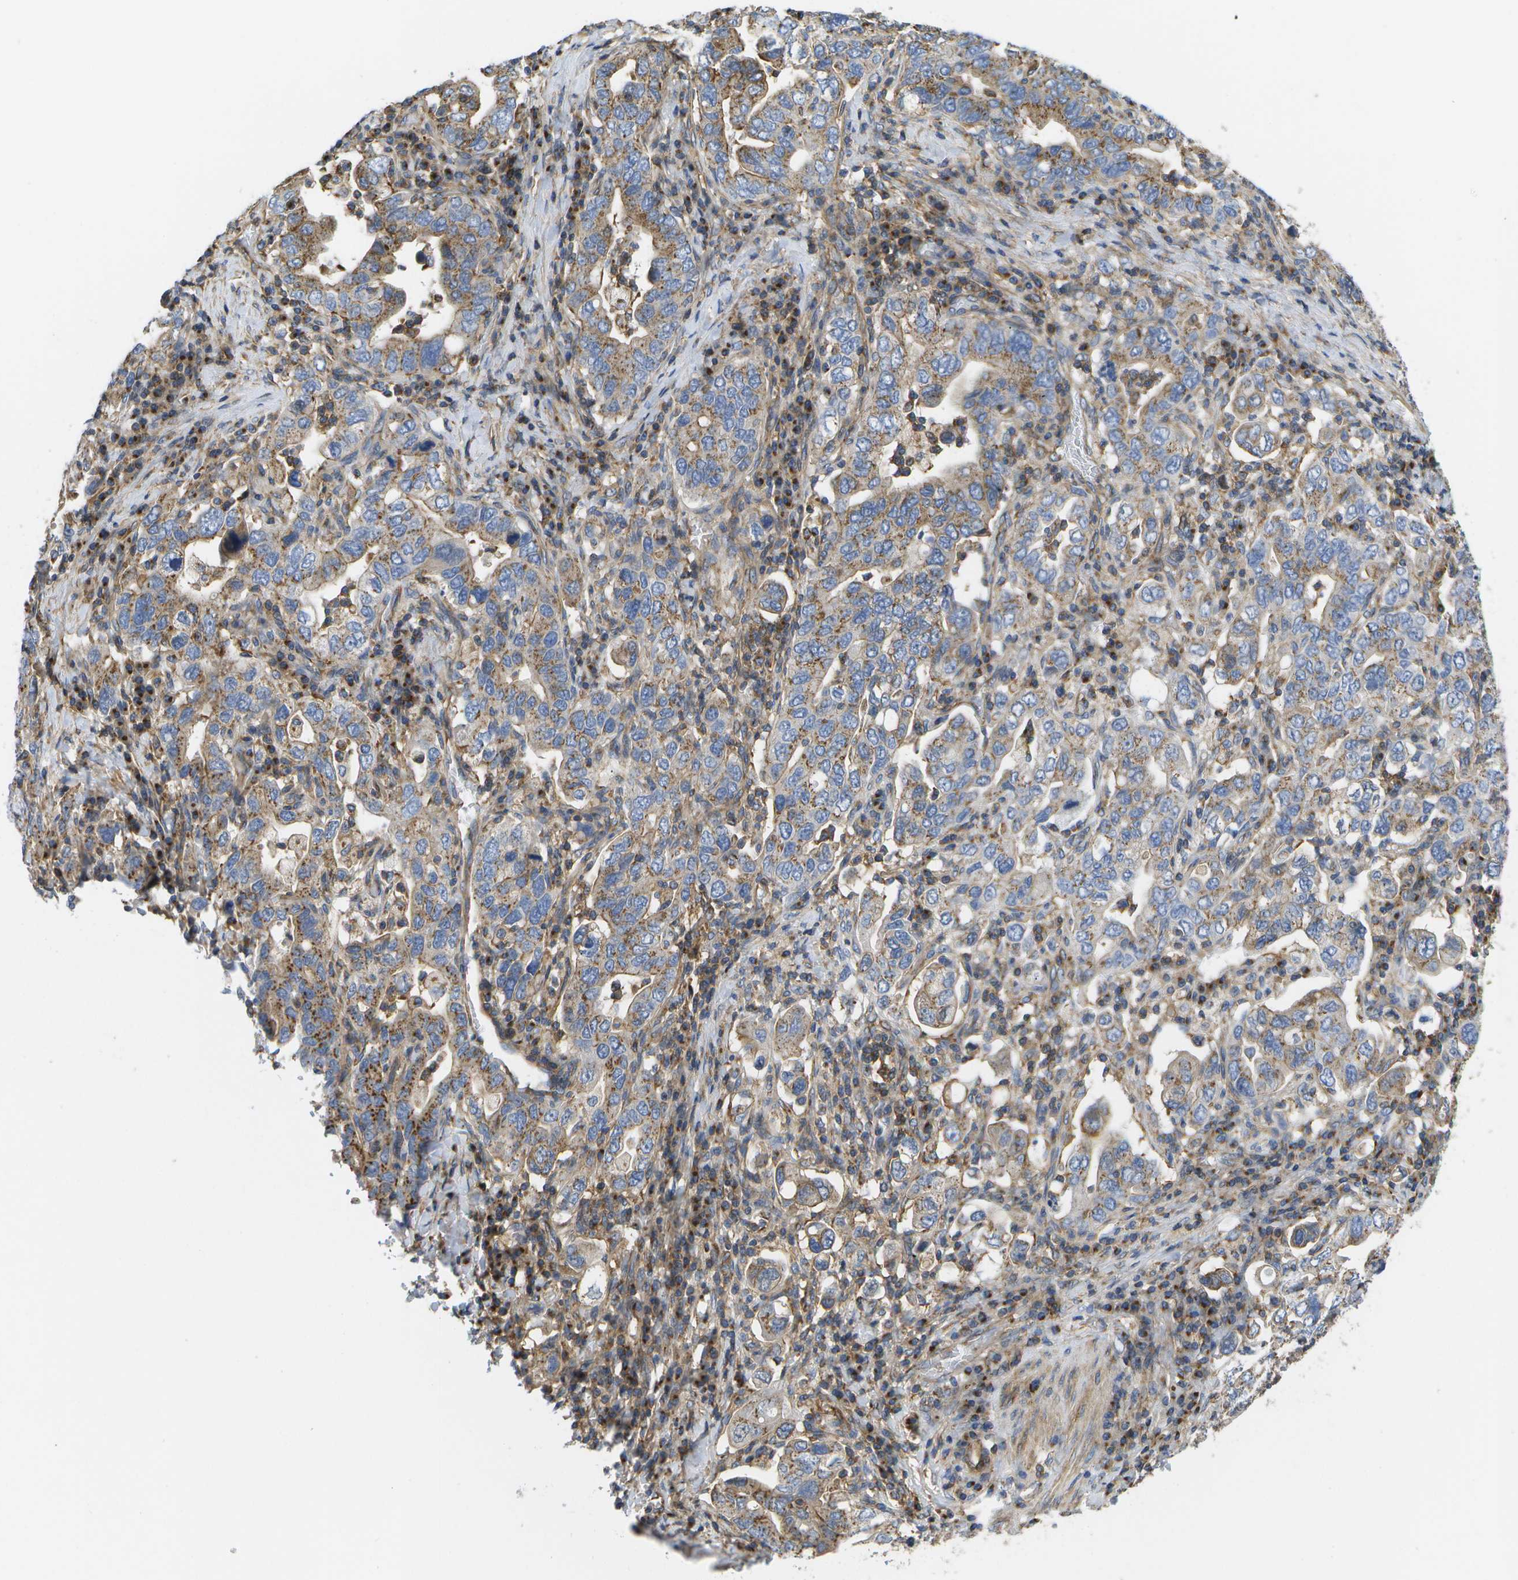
{"staining": {"intensity": "moderate", "quantity": ">75%", "location": "cytoplasmic/membranous"}, "tissue": "stomach cancer", "cell_type": "Tumor cells", "image_type": "cancer", "snomed": [{"axis": "morphology", "description": "Adenocarcinoma, NOS"}, {"axis": "topography", "description": "Stomach, upper"}], "caption": "Immunohistochemistry (IHC) (DAB) staining of stomach adenocarcinoma reveals moderate cytoplasmic/membranous protein expression in about >75% of tumor cells. Nuclei are stained in blue.", "gene": "BST2", "patient": {"sex": "male", "age": 62}}